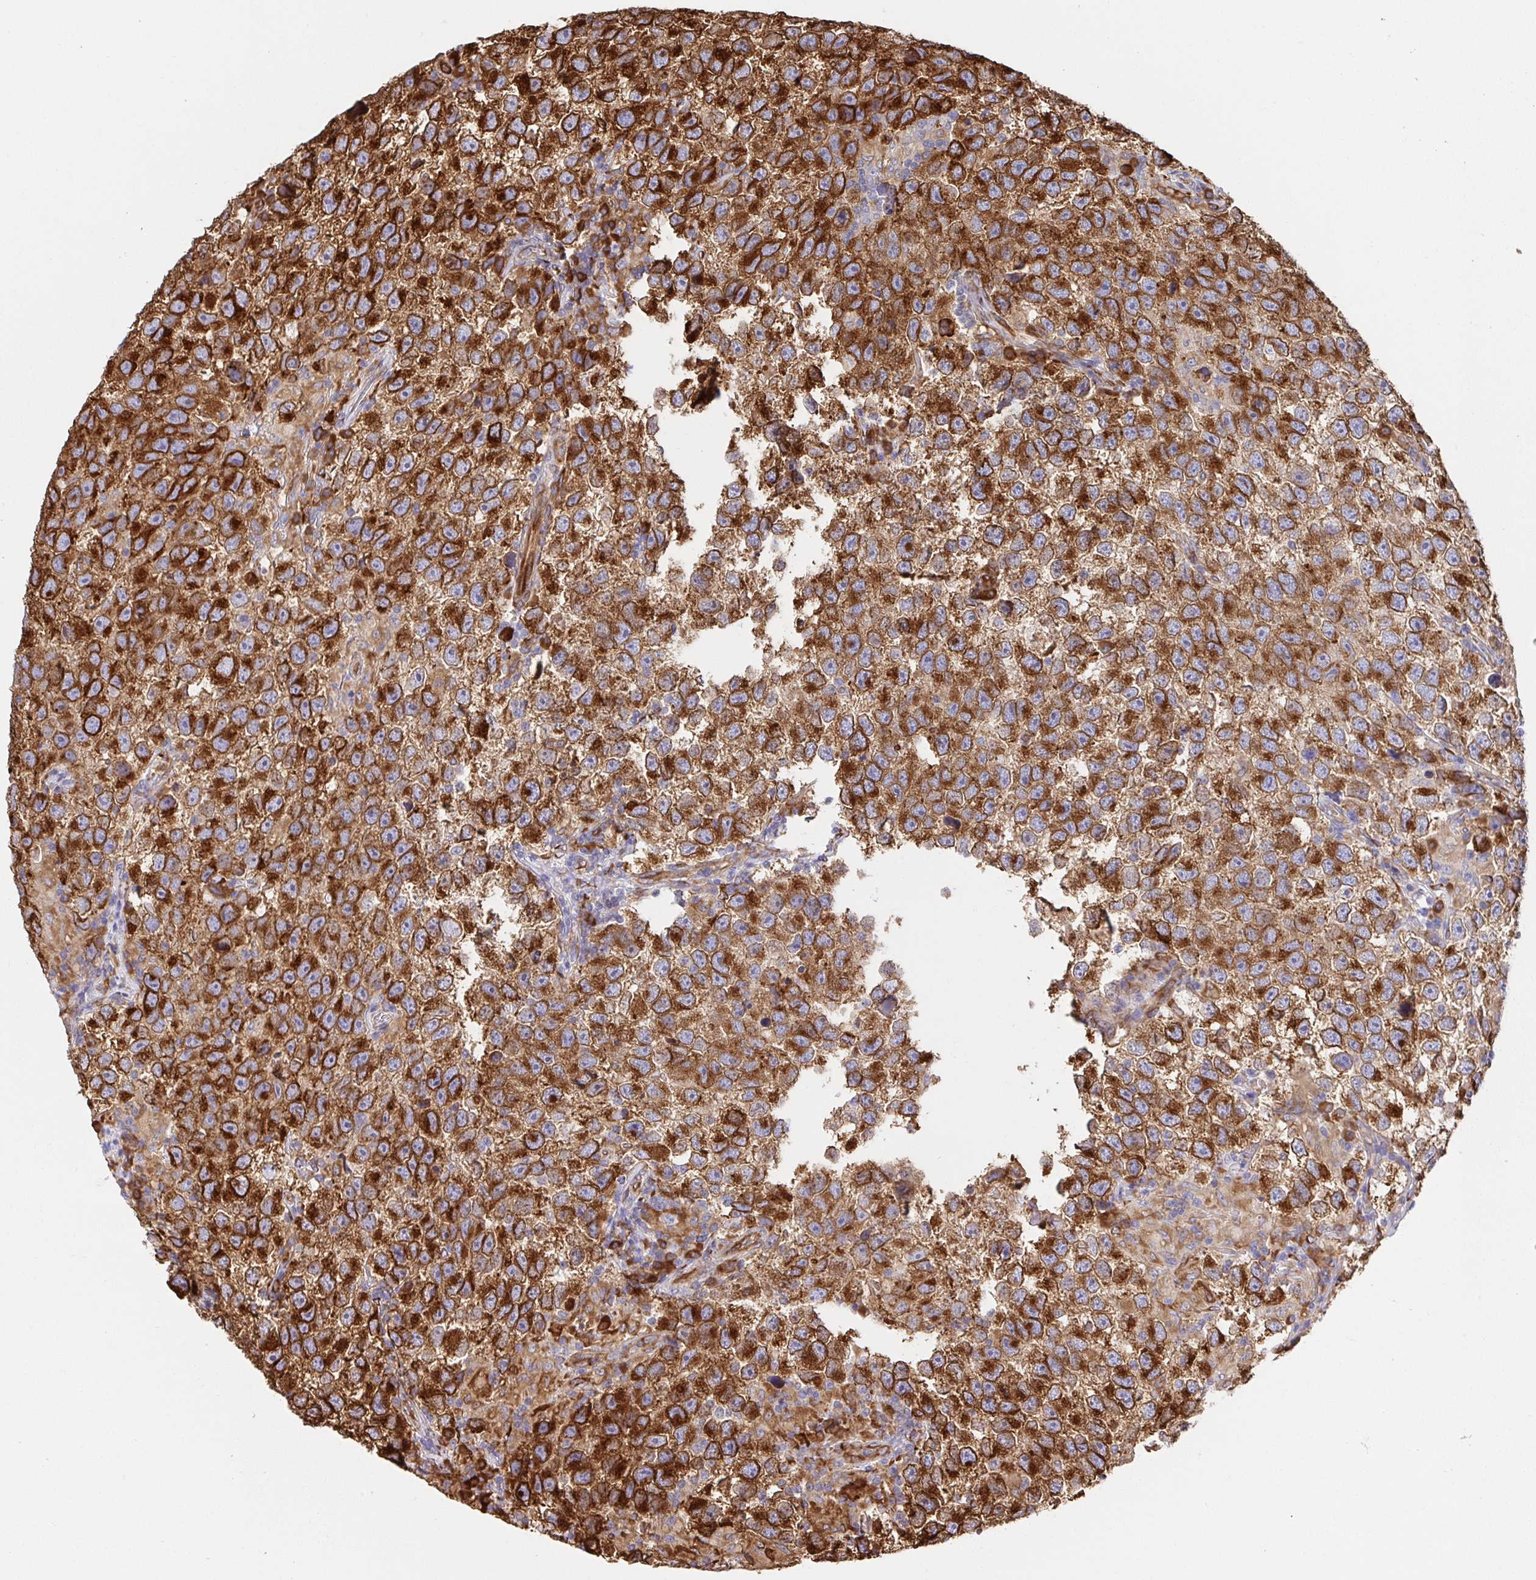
{"staining": {"intensity": "strong", "quantity": ">75%", "location": "cytoplasmic/membranous"}, "tissue": "testis cancer", "cell_type": "Tumor cells", "image_type": "cancer", "snomed": [{"axis": "morphology", "description": "Seminoma, NOS"}, {"axis": "topography", "description": "Testis"}], "caption": "High-power microscopy captured an immunohistochemistry photomicrograph of testis cancer, revealing strong cytoplasmic/membranous staining in about >75% of tumor cells.", "gene": "MAOA", "patient": {"sex": "male", "age": 26}}